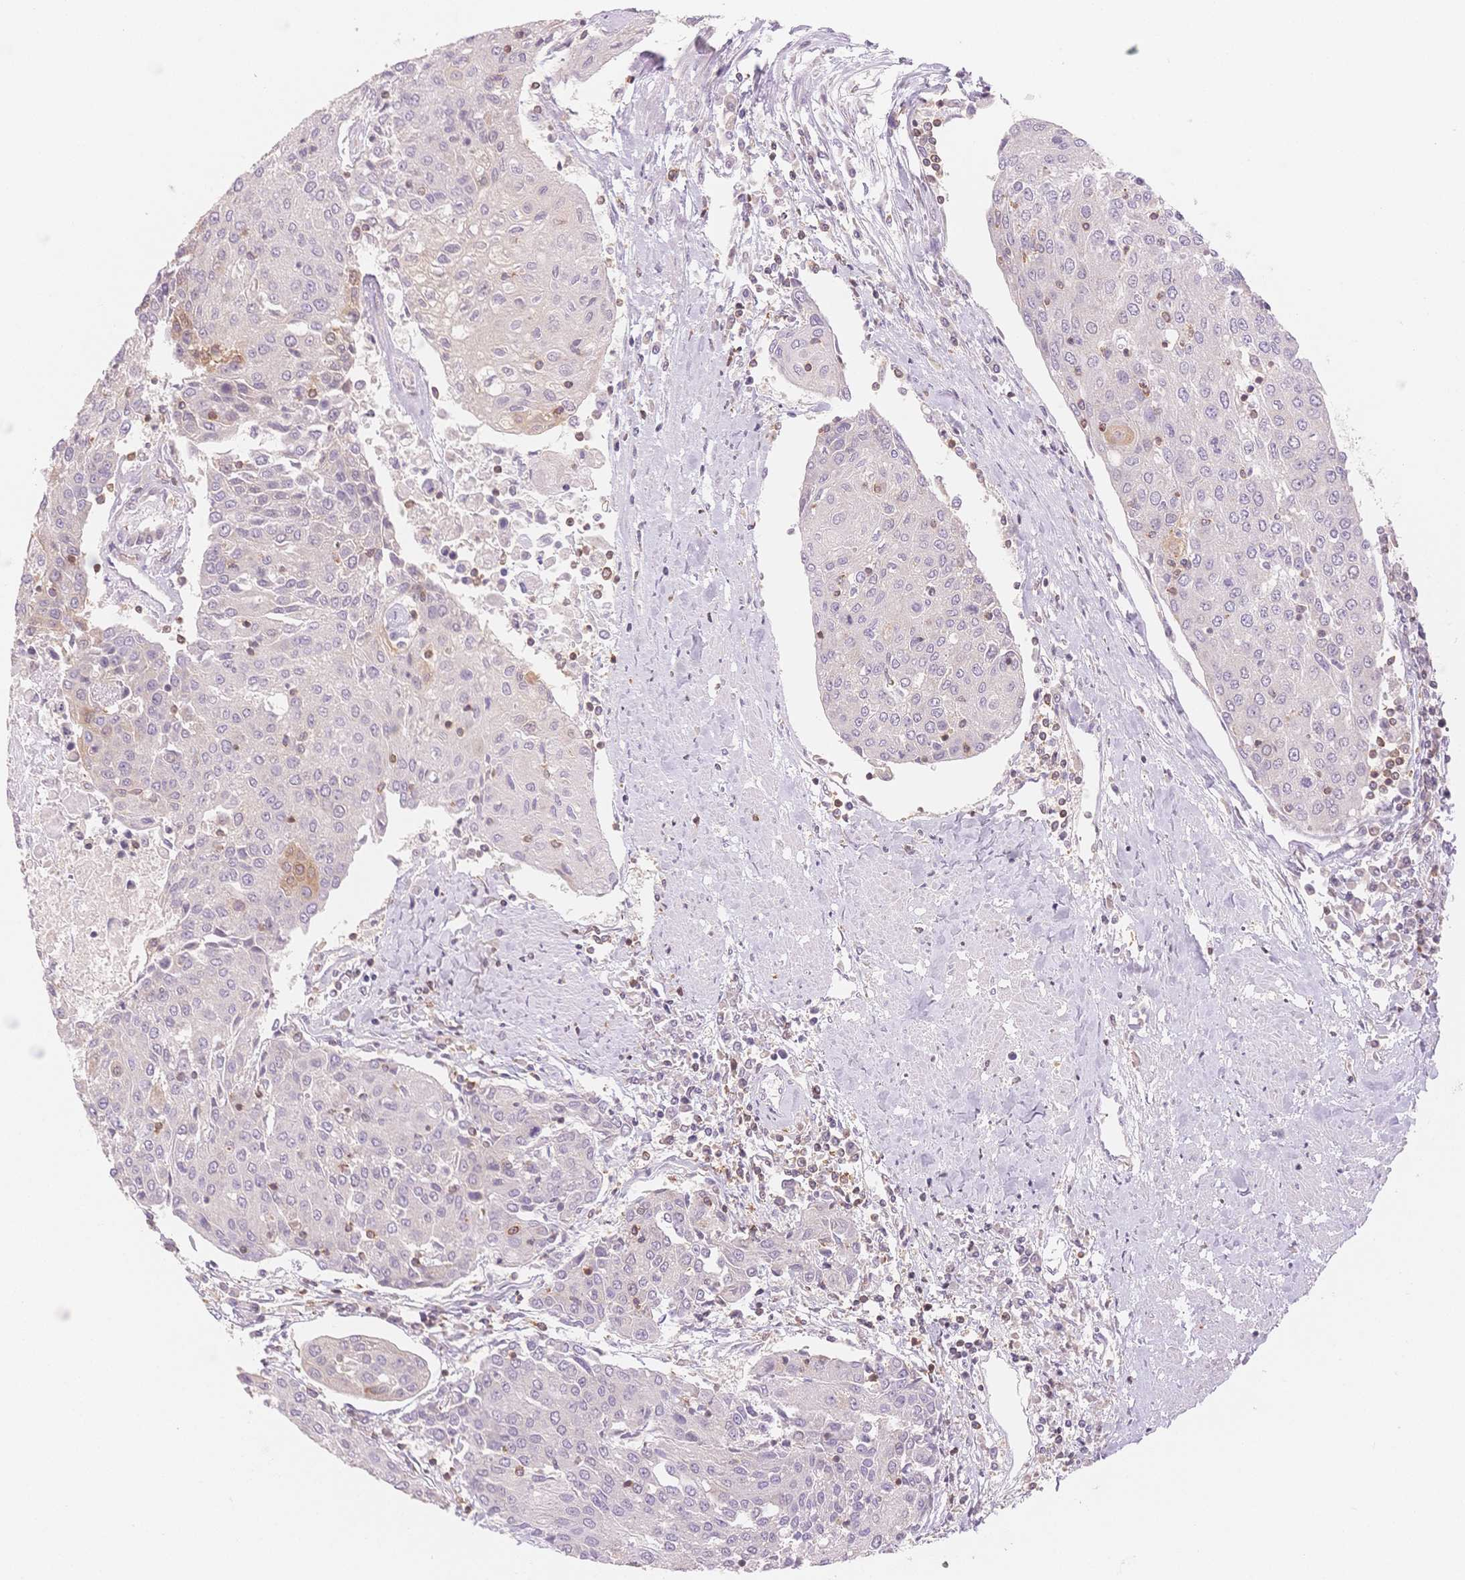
{"staining": {"intensity": "negative", "quantity": "none", "location": "none"}, "tissue": "urothelial cancer", "cell_type": "Tumor cells", "image_type": "cancer", "snomed": [{"axis": "morphology", "description": "Urothelial carcinoma, High grade"}, {"axis": "topography", "description": "Urinary bladder"}], "caption": "High magnification brightfield microscopy of urothelial cancer stained with DAB (brown) and counterstained with hematoxylin (blue): tumor cells show no significant positivity.", "gene": "STK39", "patient": {"sex": "female", "age": 85}}